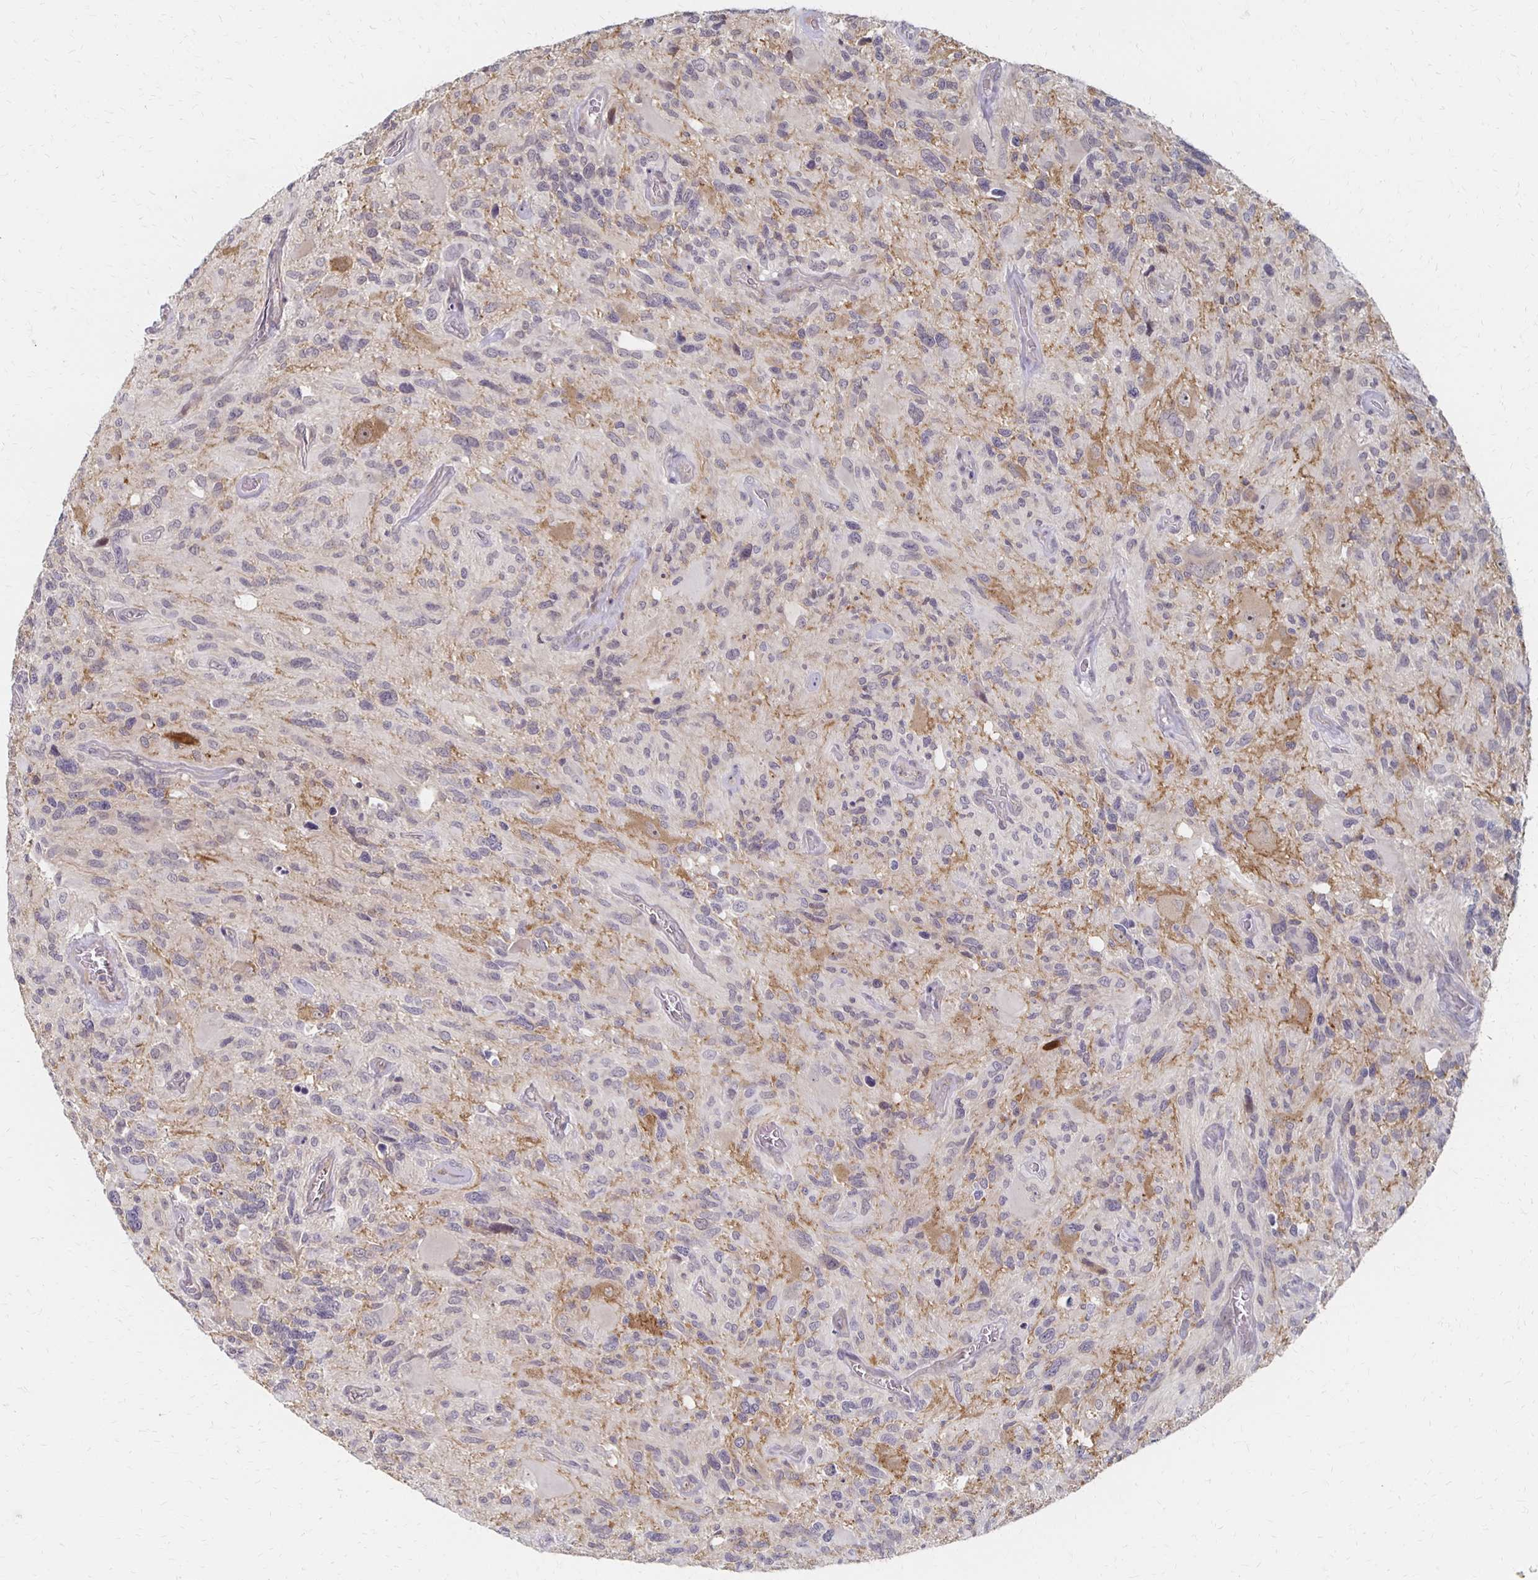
{"staining": {"intensity": "negative", "quantity": "none", "location": "none"}, "tissue": "glioma", "cell_type": "Tumor cells", "image_type": "cancer", "snomed": [{"axis": "morphology", "description": "Glioma, malignant, High grade"}, {"axis": "topography", "description": "Brain"}], "caption": "This is an immunohistochemistry (IHC) photomicrograph of human glioma. There is no staining in tumor cells.", "gene": "PRKCB", "patient": {"sex": "male", "age": 49}}